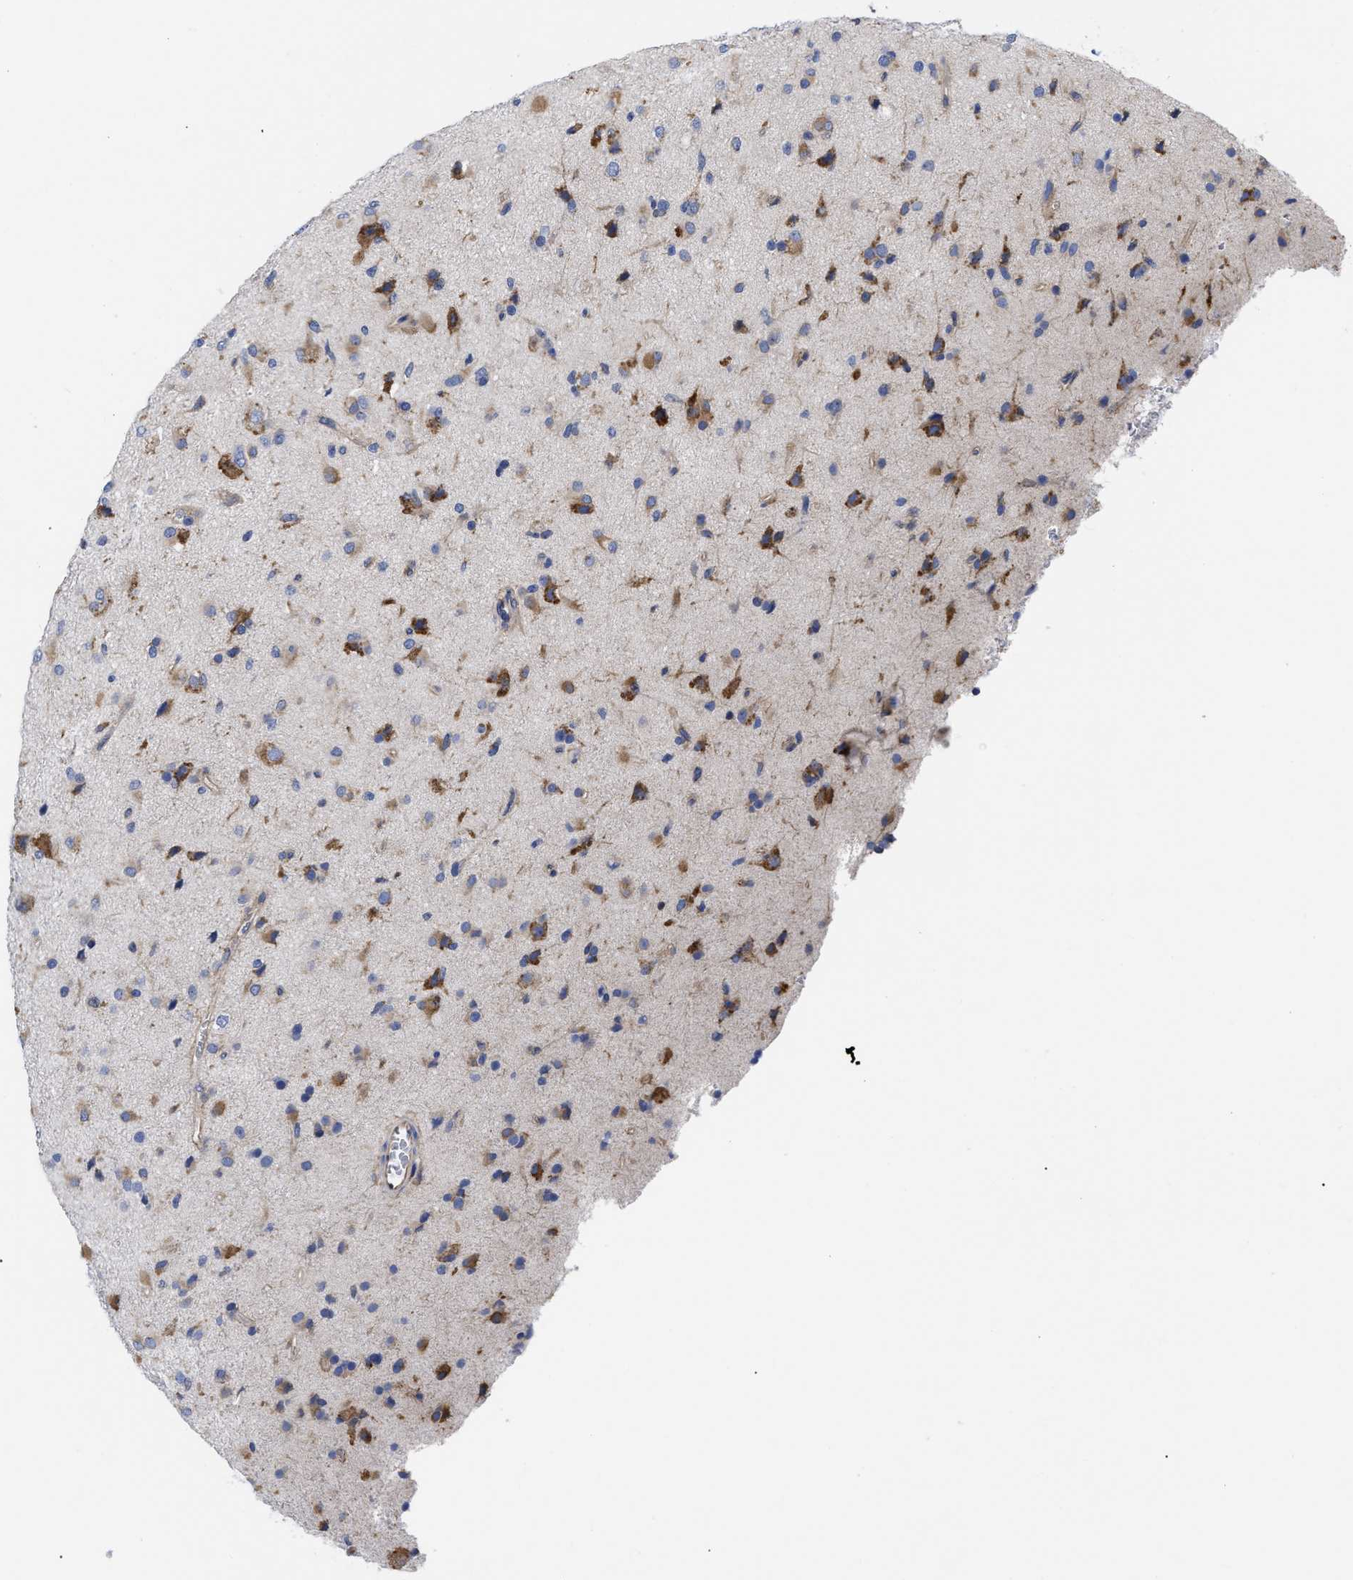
{"staining": {"intensity": "moderate", "quantity": "25%-75%", "location": "cytoplasmic/membranous"}, "tissue": "glioma", "cell_type": "Tumor cells", "image_type": "cancer", "snomed": [{"axis": "morphology", "description": "Glioma, malignant, Low grade"}, {"axis": "topography", "description": "Brain"}], "caption": "Malignant glioma (low-grade) was stained to show a protein in brown. There is medium levels of moderate cytoplasmic/membranous expression in approximately 25%-75% of tumor cells.", "gene": "CFAP298", "patient": {"sex": "male", "age": 65}}